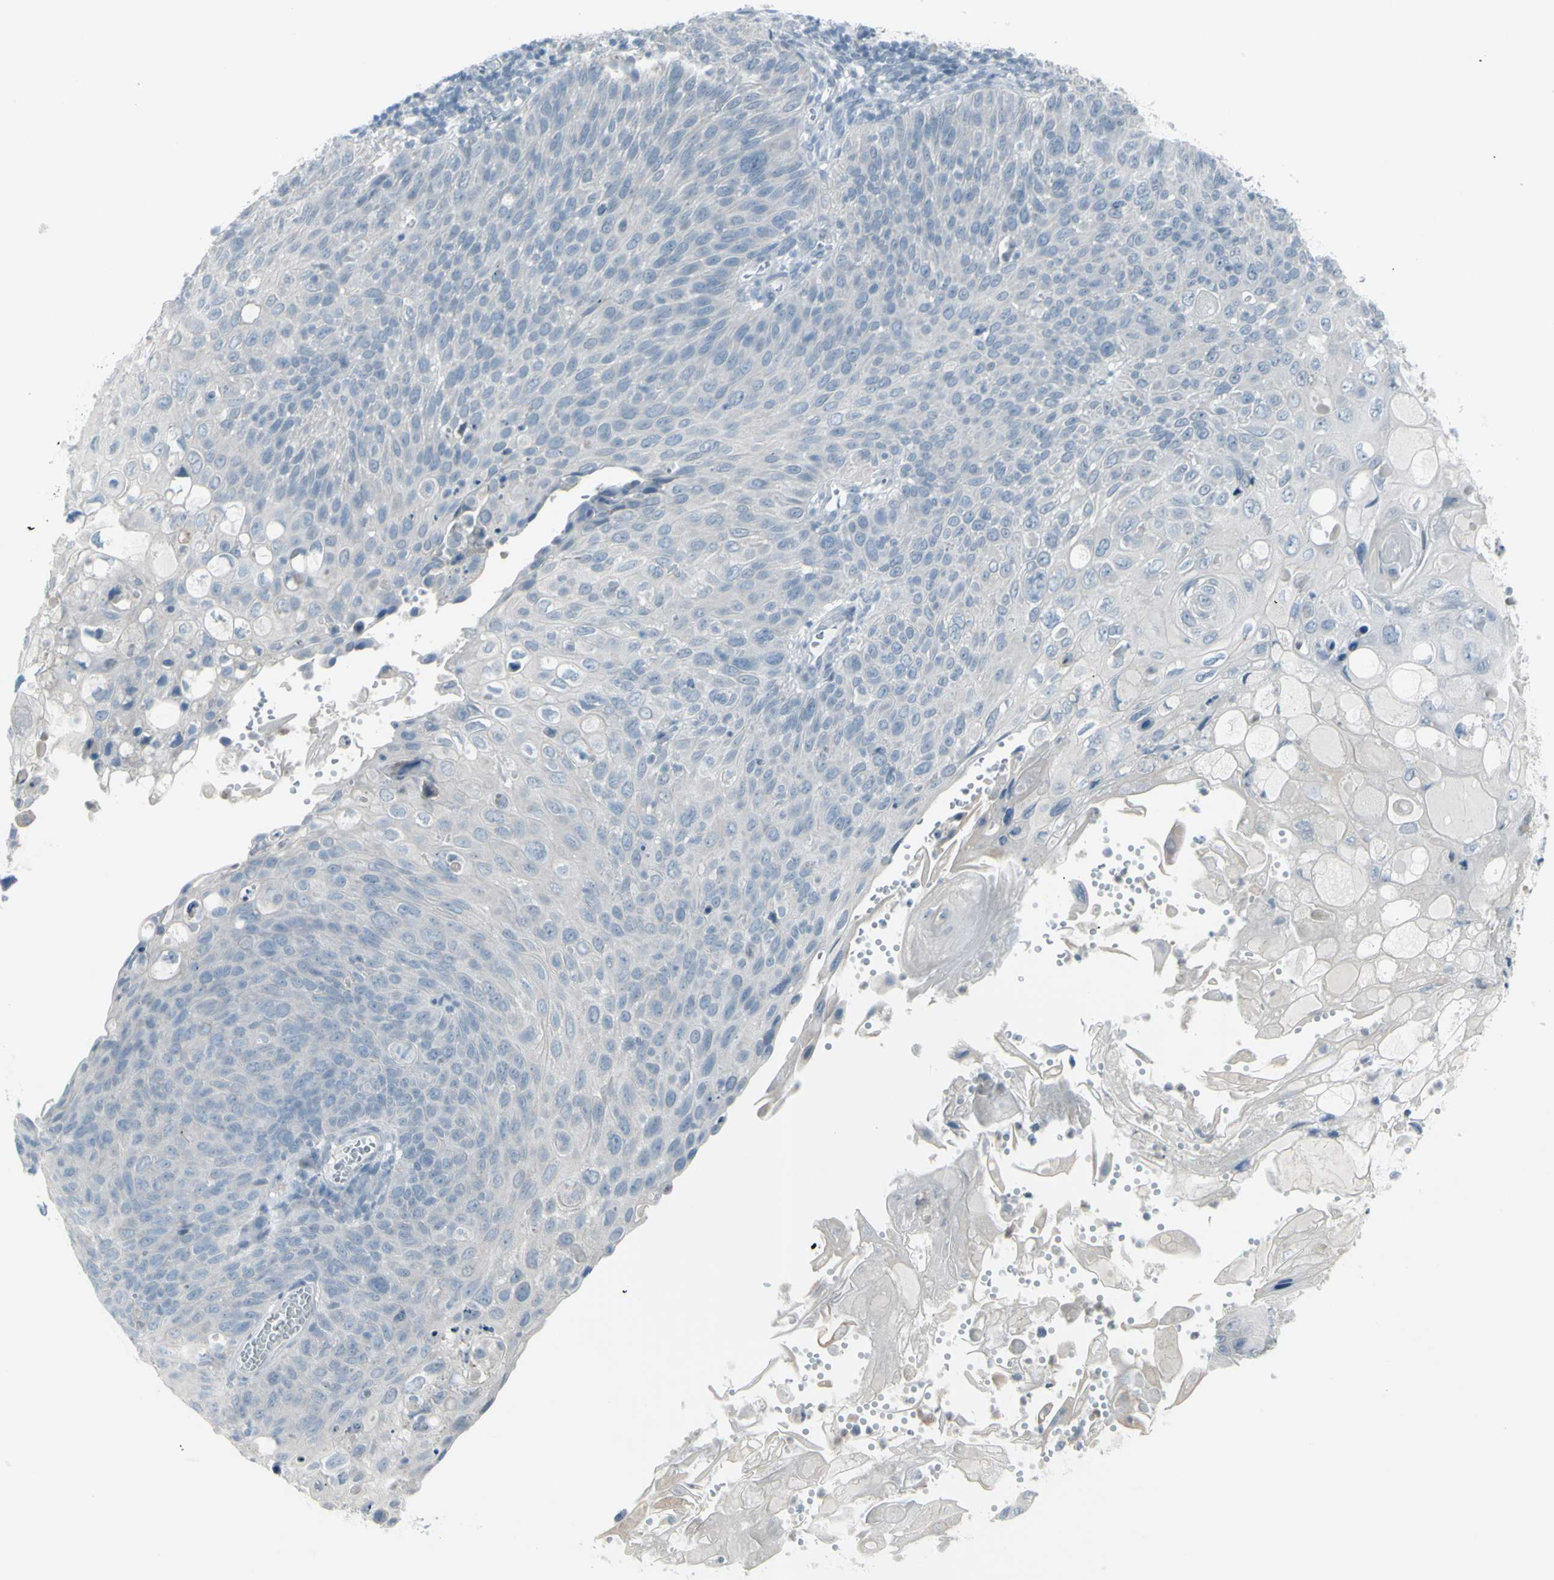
{"staining": {"intensity": "negative", "quantity": "none", "location": "none"}, "tissue": "cervical cancer", "cell_type": "Tumor cells", "image_type": "cancer", "snomed": [{"axis": "morphology", "description": "Squamous cell carcinoma, NOS"}, {"axis": "topography", "description": "Cervix"}], "caption": "Immunohistochemical staining of human squamous cell carcinoma (cervical) demonstrates no significant expression in tumor cells. Brightfield microscopy of IHC stained with DAB (brown) and hematoxylin (blue), captured at high magnification.", "gene": "RAB3A", "patient": {"sex": "female", "age": 70}}